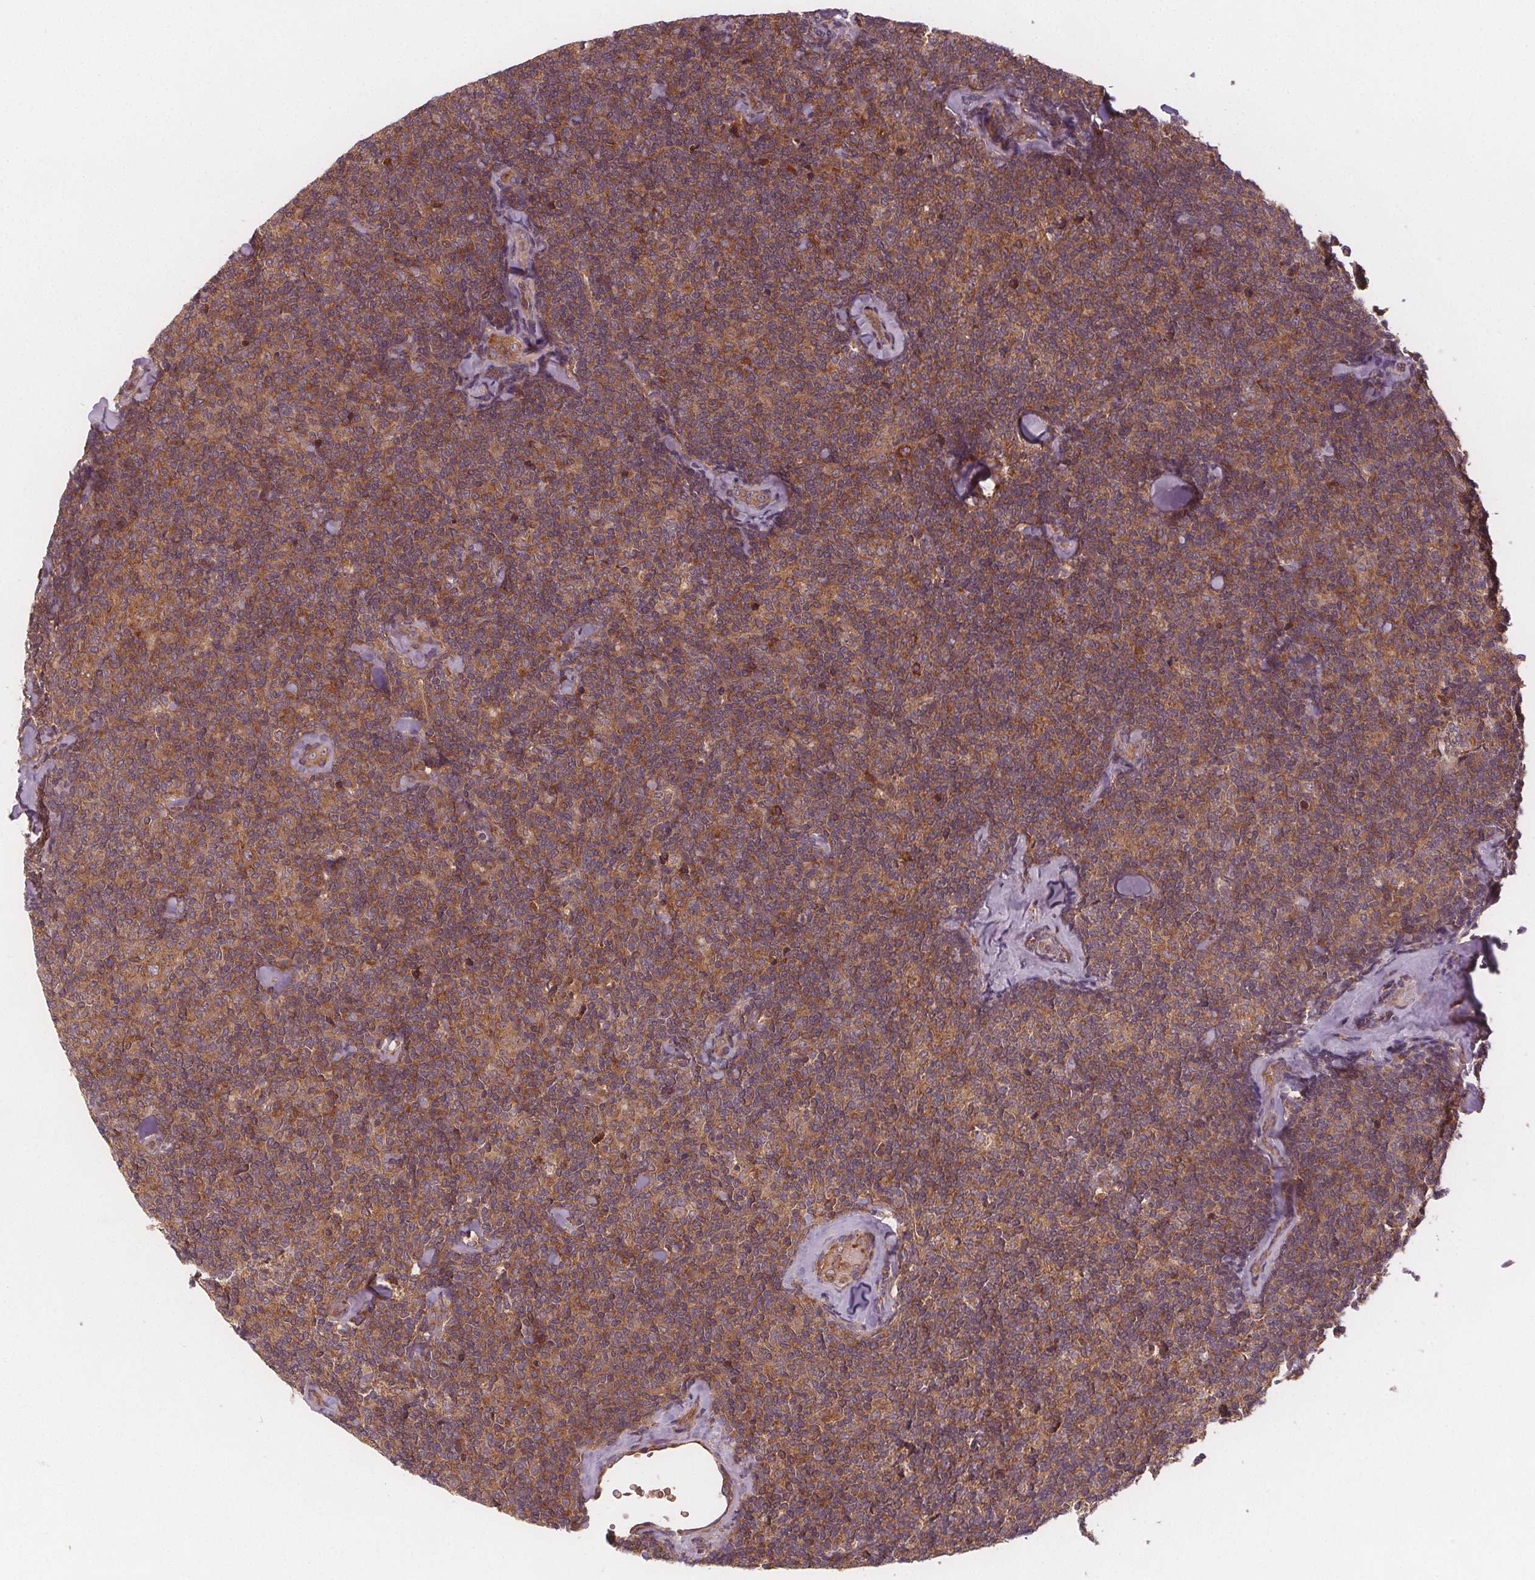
{"staining": {"intensity": "moderate", "quantity": ">75%", "location": "cytoplasmic/membranous"}, "tissue": "lymphoma", "cell_type": "Tumor cells", "image_type": "cancer", "snomed": [{"axis": "morphology", "description": "Malignant lymphoma, non-Hodgkin's type, Low grade"}, {"axis": "topography", "description": "Lymph node"}], "caption": "The immunohistochemical stain labels moderate cytoplasmic/membranous expression in tumor cells of malignant lymphoma, non-Hodgkin's type (low-grade) tissue.", "gene": "EIF3D", "patient": {"sex": "female", "age": 56}}